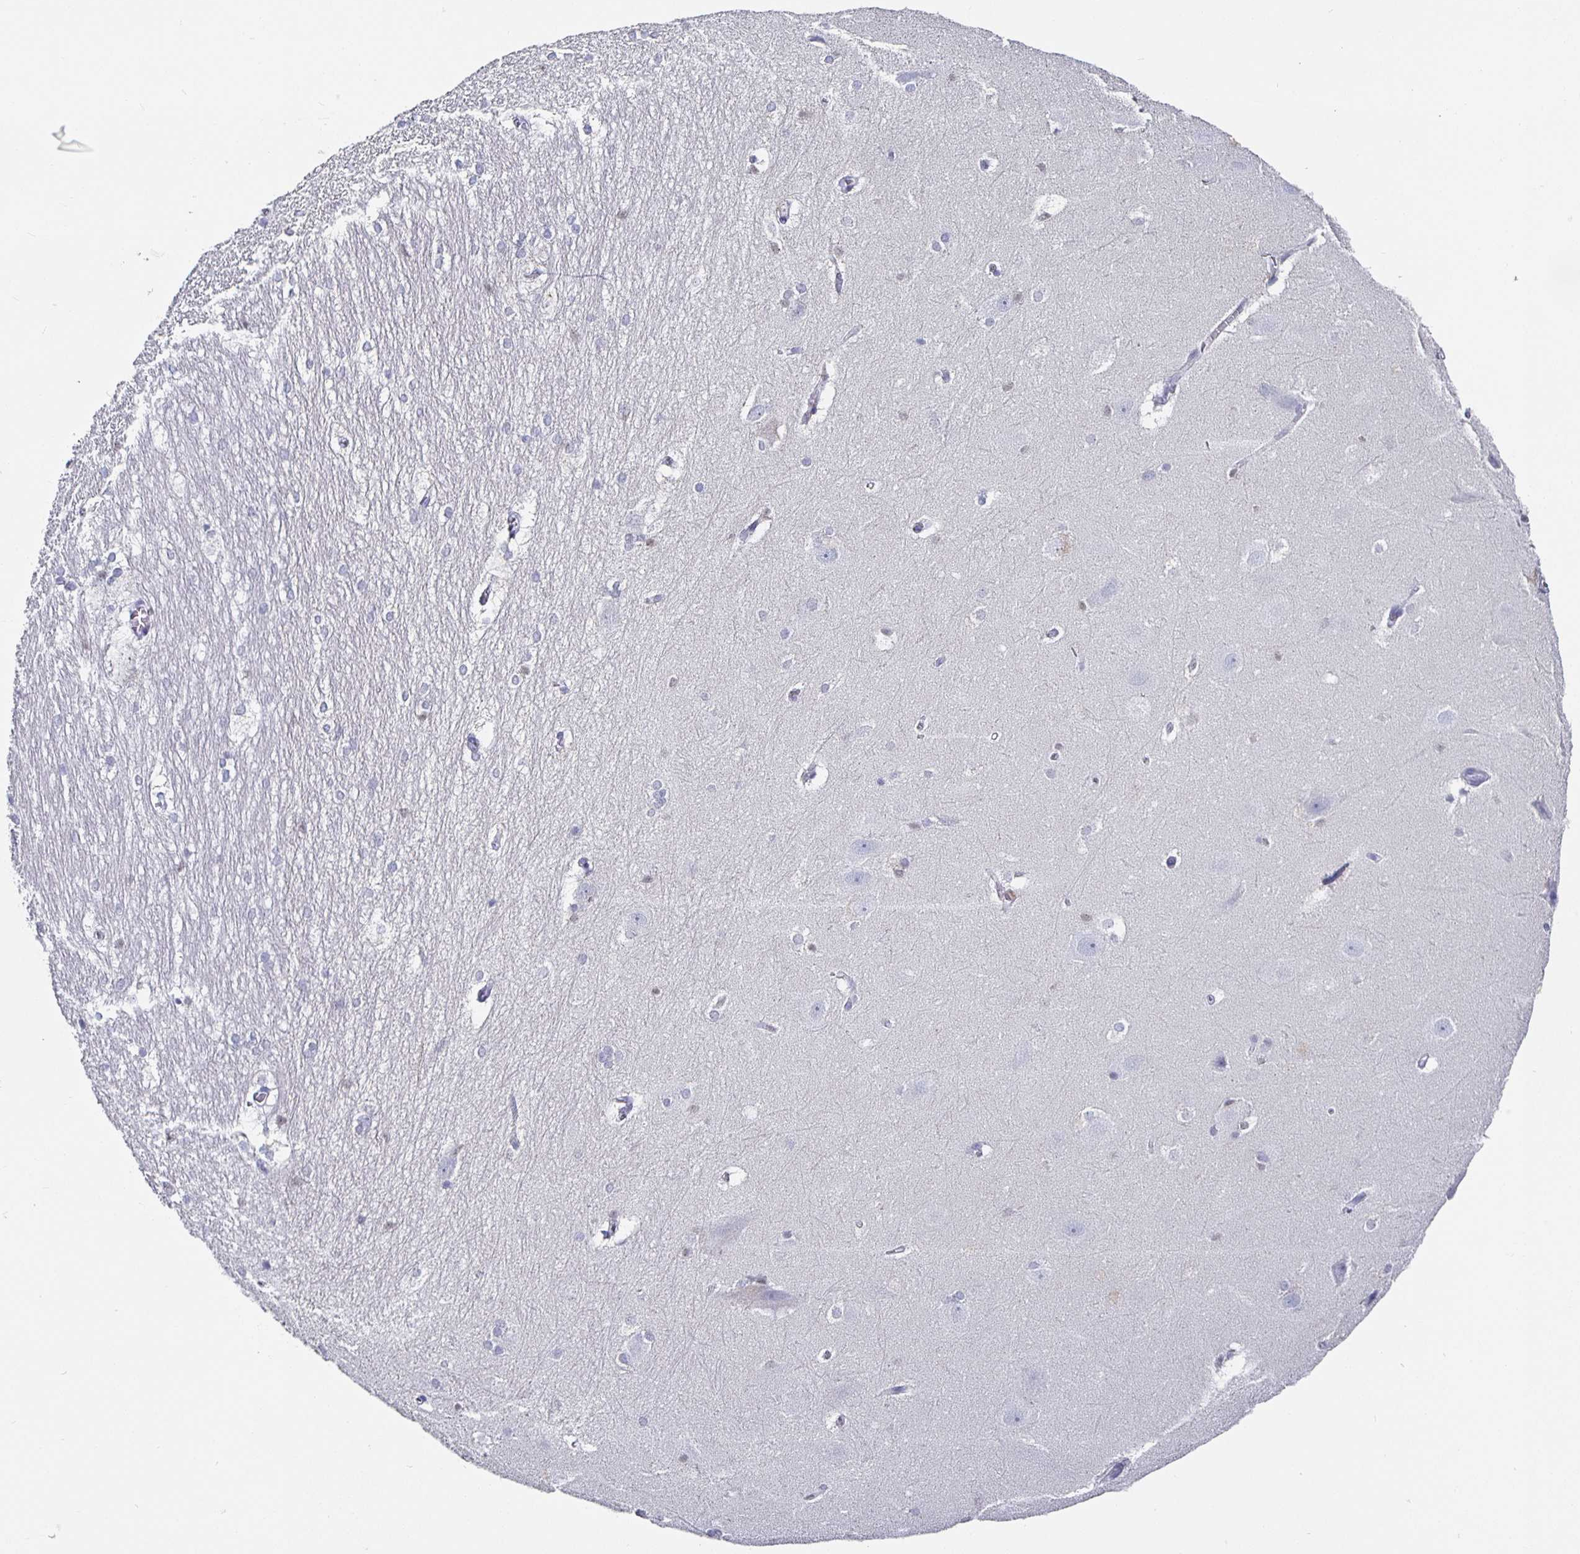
{"staining": {"intensity": "negative", "quantity": "none", "location": "none"}, "tissue": "hippocampus", "cell_type": "Glial cells", "image_type": "normal", "snomed": [{"axis": "morphology", "description": "Normal tissue, NOS"}, {"axis": "topography", "description": "Cerebral cortex"}, {"axis": "topography", "description": "Hippocampus"}], "caption": "This is an immunohistochemistry (IHC) micrograph of unremarkable hippocampus. There is no staining in glial cells.", "gene": "RUNX2", "patient": {"sex": "female", "age": 19}}